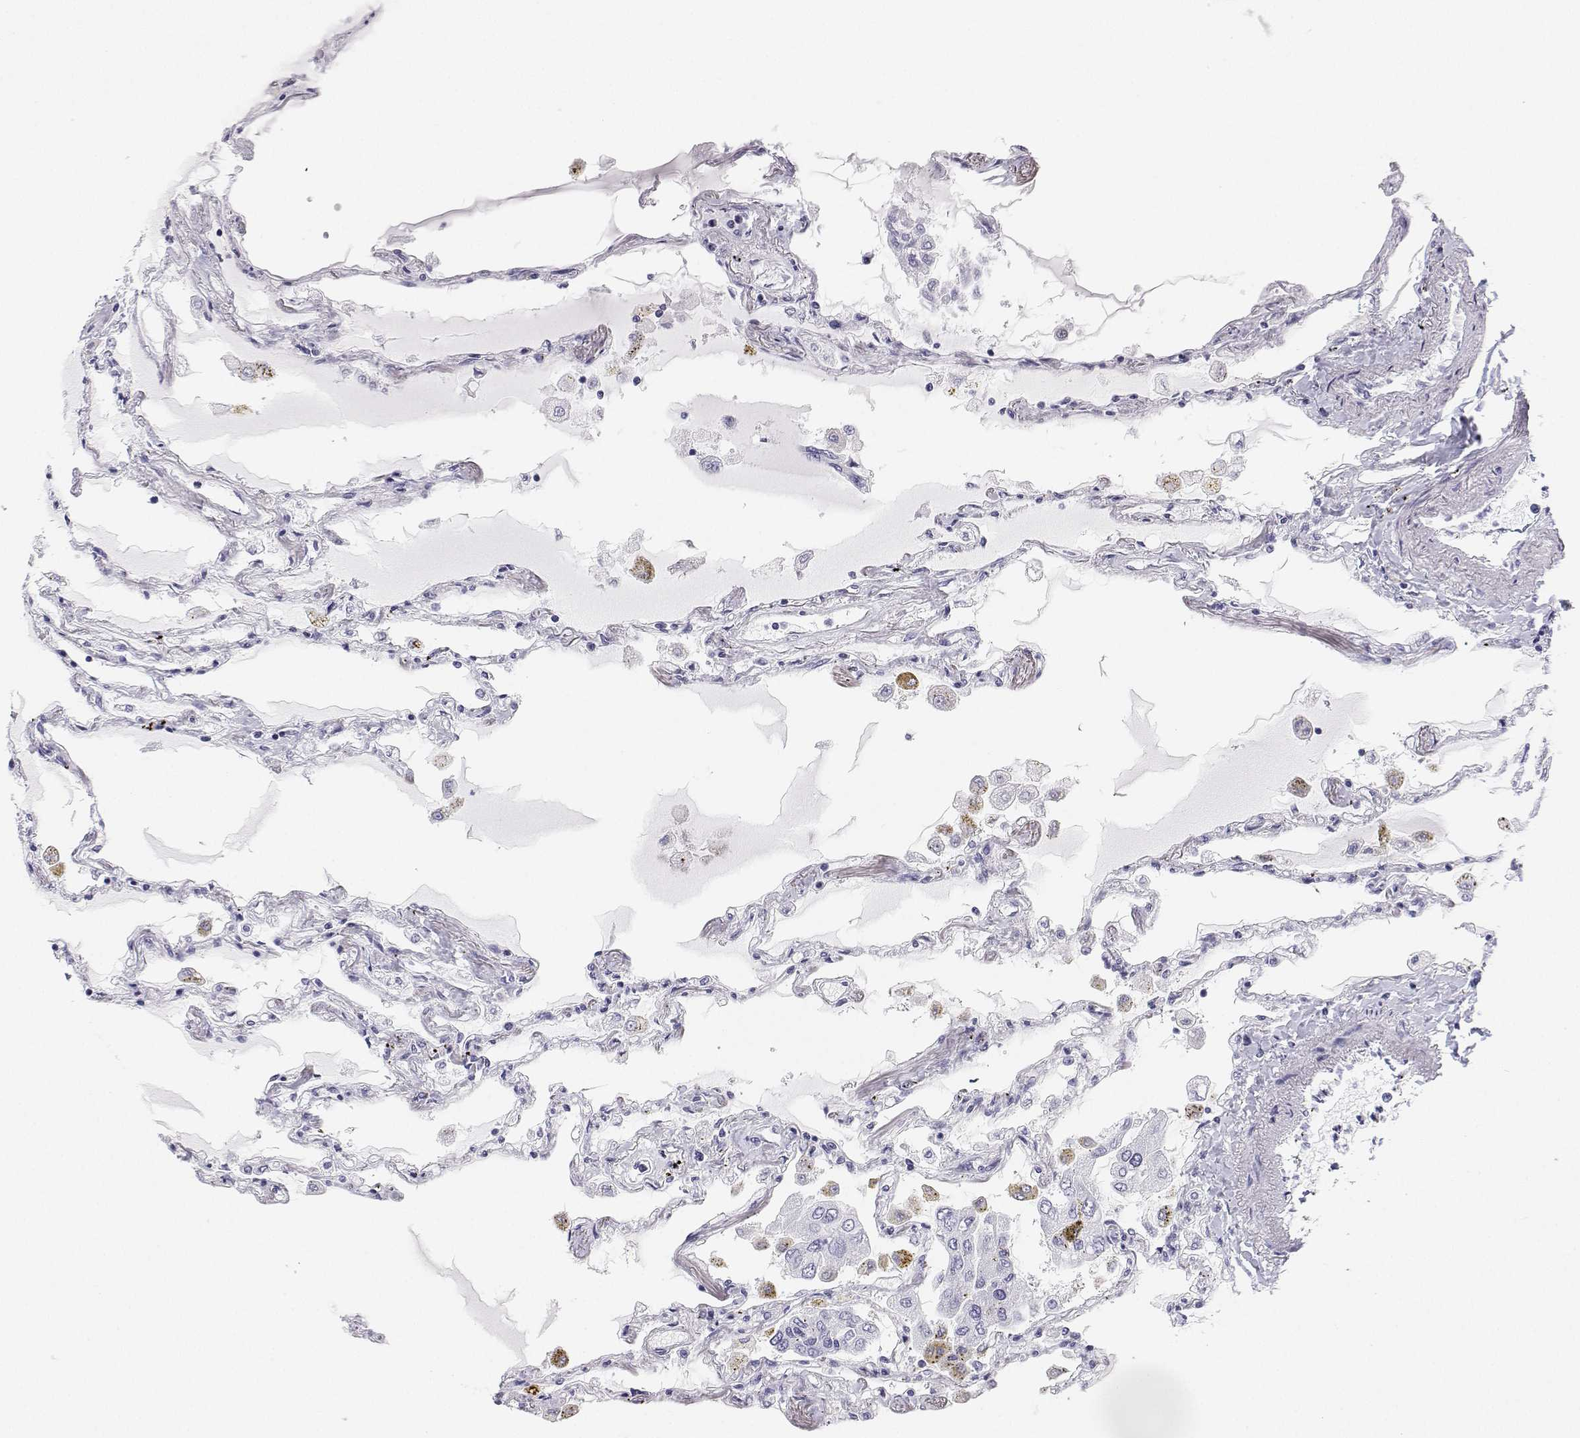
{"staining": {"intensity": "negative", "quantity": "none", "location": "none"}, "tissue": "lung", "cell_type": "Alveolar cells", "image_type": "normal", "snomed": [{"axis": "morphology", "description": "Normal tissue, NOS"}, {"axis": "morphology", "description": "Adenocarcinoma, NOS"}, {"axis": "topography", "description": "Cartilage tissue"}, {"axis": "topography", "description": "Lung"}], "caption": "Immunohistochemistry (IHC) photomicrograph of normal lung: lung stained with DAB demonstrates no significant protein positivity in alveolar cells. The staining was performed using DAB (3,3'-diaminobenzidine) to visualize the protein expression in brown, while the nuclei were stained in blue with hematoxylin (Magnification: 20x).", "gene": "BHMT", "patient": {"sex": "female", "age": 67}}